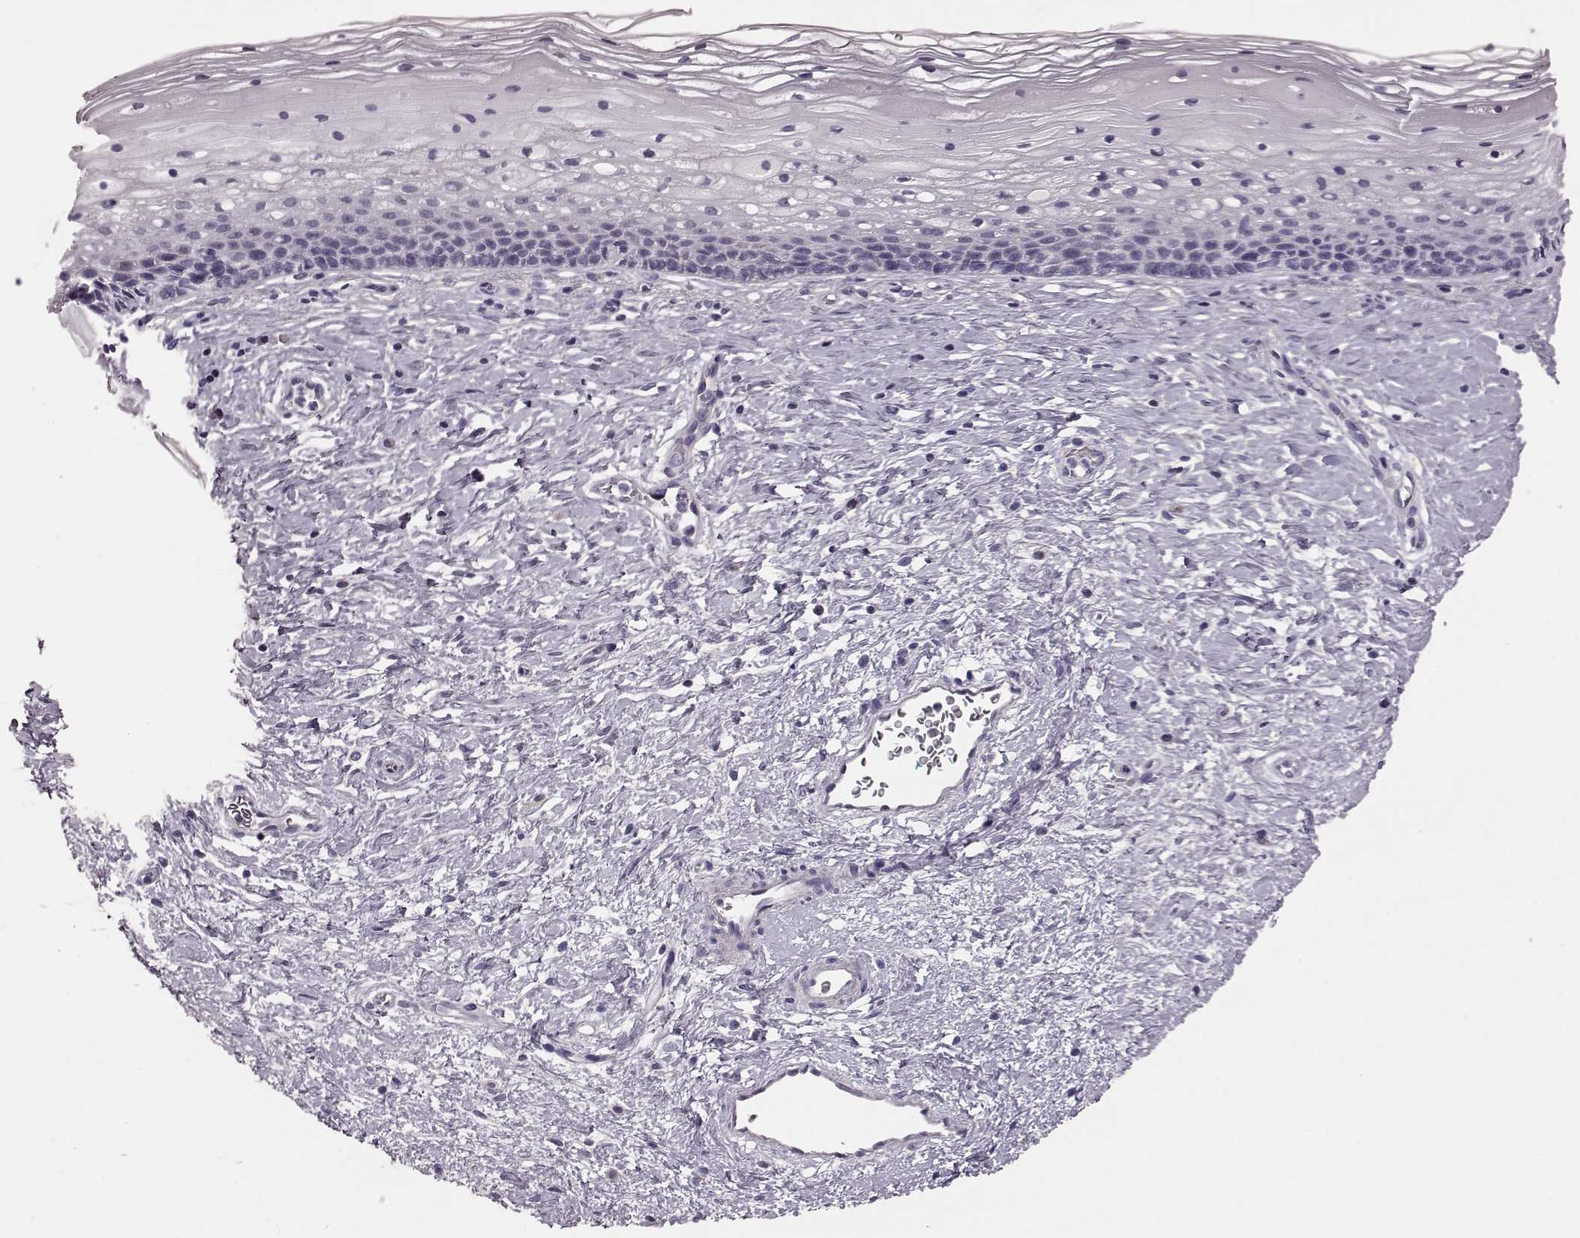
{"staining": {"intensity": "negative", "quantity": "none", "location": "none"}, "tissue": "cervix", "cell_type": "Squamous epithelial cells", "image_type": "normal", "snomed": [{"axis": "morphology", "description": "Normal tissue, NOS"}, {"axis": "topography", "description": "Cervix"}], "caption": "Immunohistochemistry (IHC) histopathology image of normal cervix: human cervix stained with DAB shows no significant protein staining in squamous epithelial cells. (Immunohistochemistry, brightfield microscopy, high magnification).", "gene": "RIMS2", "patient": {"sex": "female", "age": 34}}